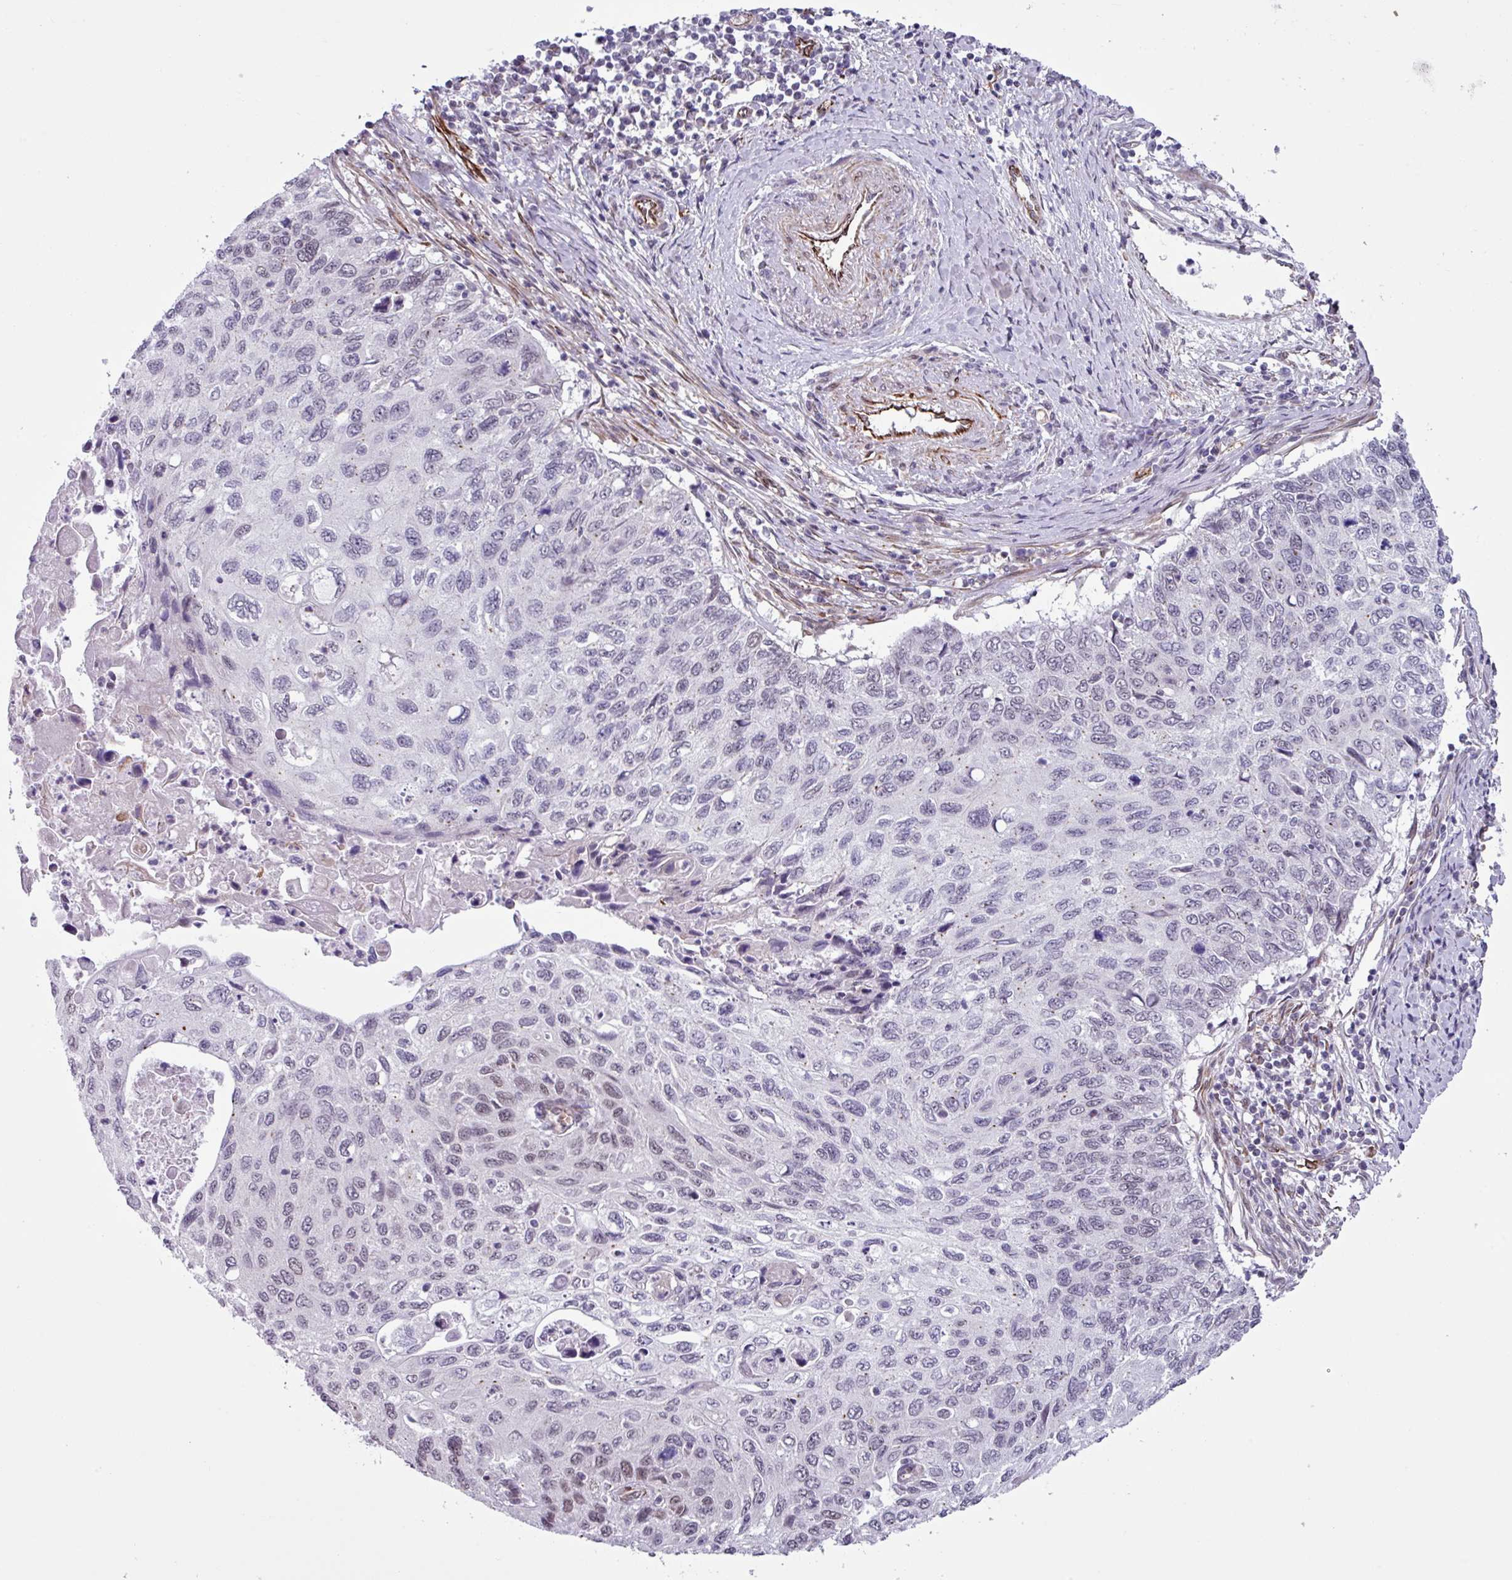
{"staining": {"intensity": "negative", "quantity": "none", "location": "none"}, "tissue": "cervical cancer", "cell_type": "Tumor cells", "image_type": "cancer", "snomed": [{"axis": "morphology", "description": "Squamous cell carcinoma, NOS"}, {"axis": "topography", "description": "Cervix"}], "caption": "High power microscopy histopathology image of an immunohistochemistry image of squamous cell carcinoma (cervical), revealing no significant positivity in tumor cells.", "gene": "CHD3", "patient": {"sex": "female", "age": 70}}